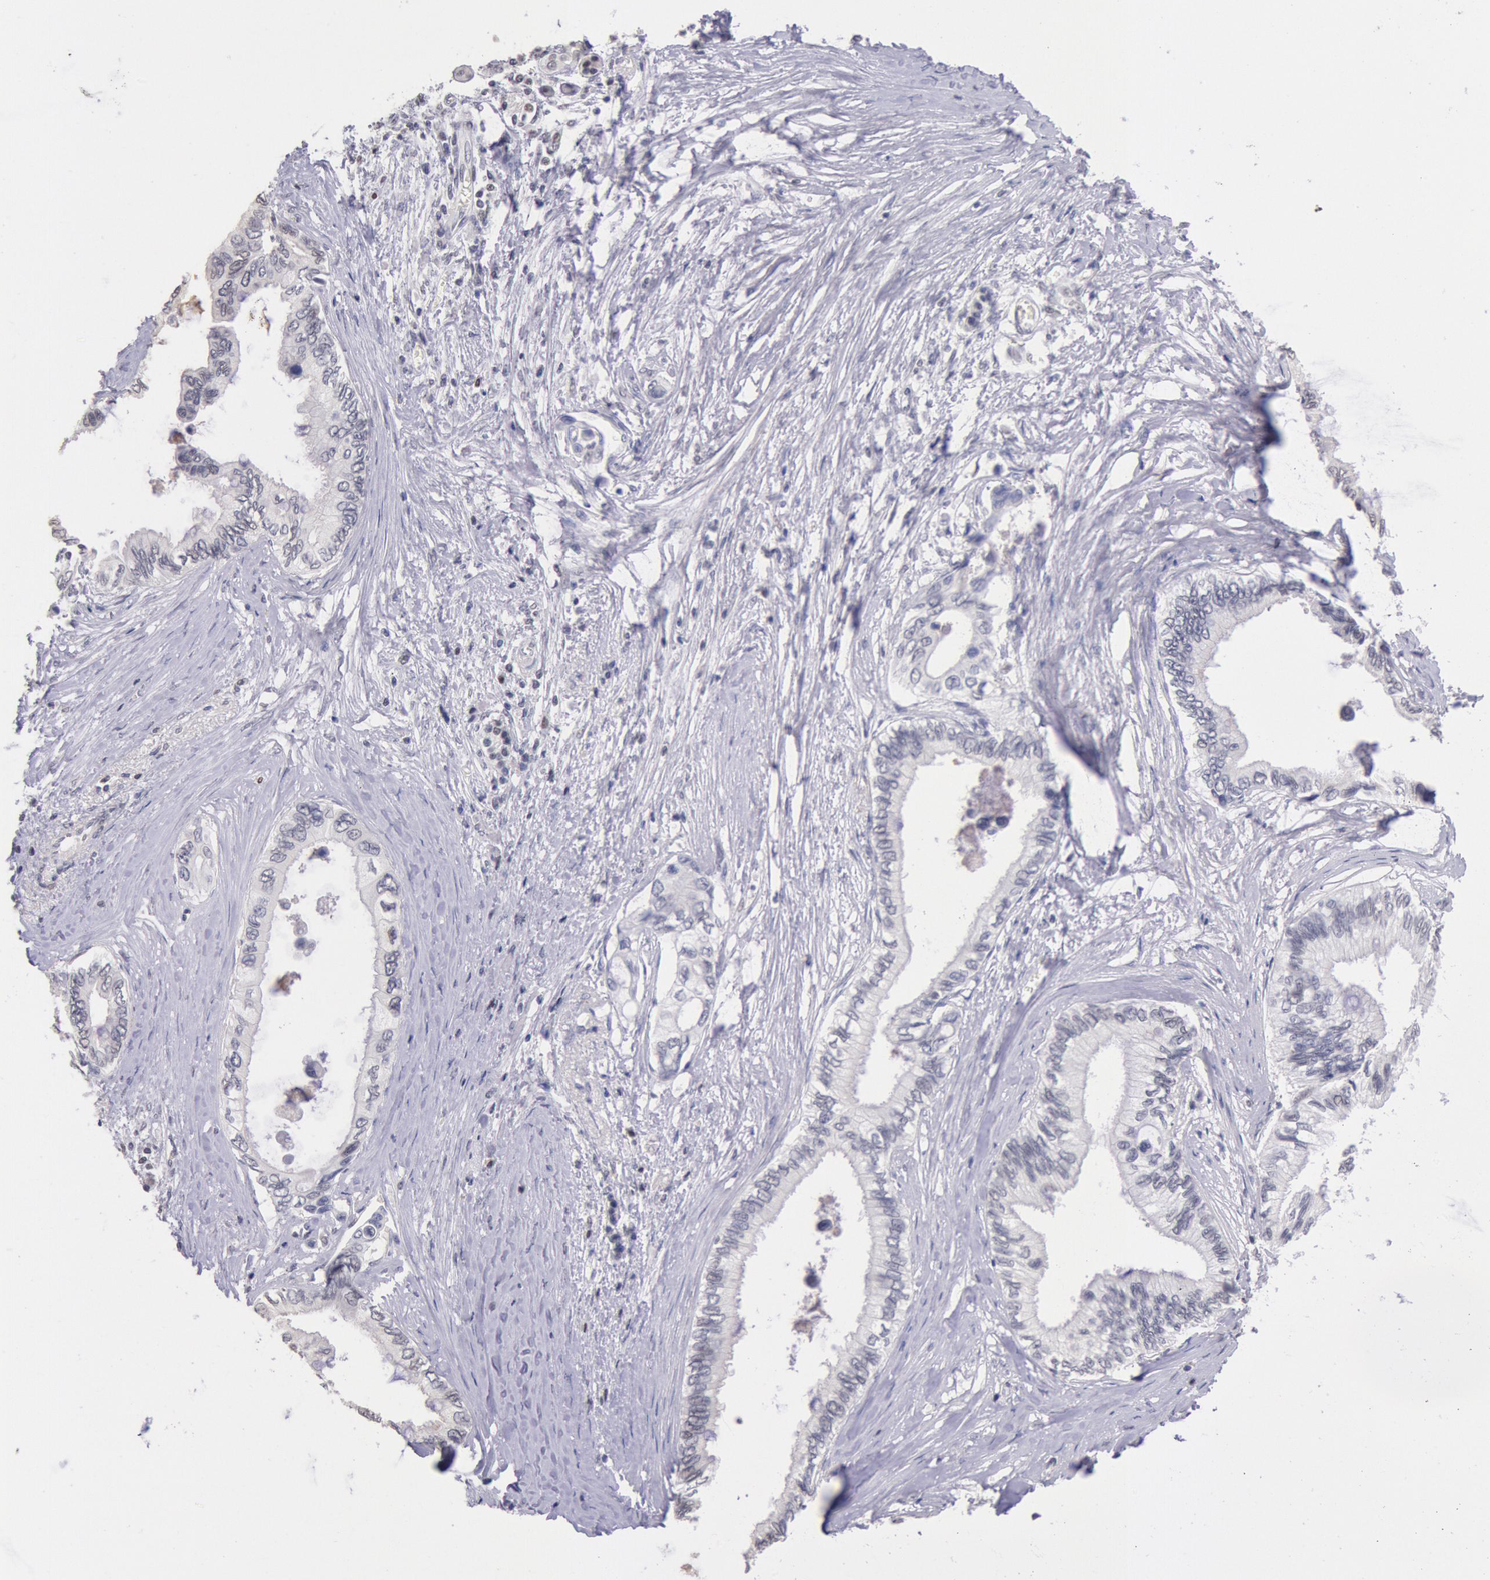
{"staining": {"intensity": "weak", "quantity": "<25%", "location": "cytoplasmic/membranous"}, "tissue": "pancreatic cancer", "cell_type": "Tumor cells", "image_type": "cancer", "snomed": [{"axis": "morphology", "description": "Adenocarcinoma, NOS"}, {"axis": "topography", "description": "Pancreas"}], "caption": "IHC of human pancreatic cancer shows no positivity in tumor cells.", "gene": "MYH7", "patient": {"sex": "female", "age": 66}}